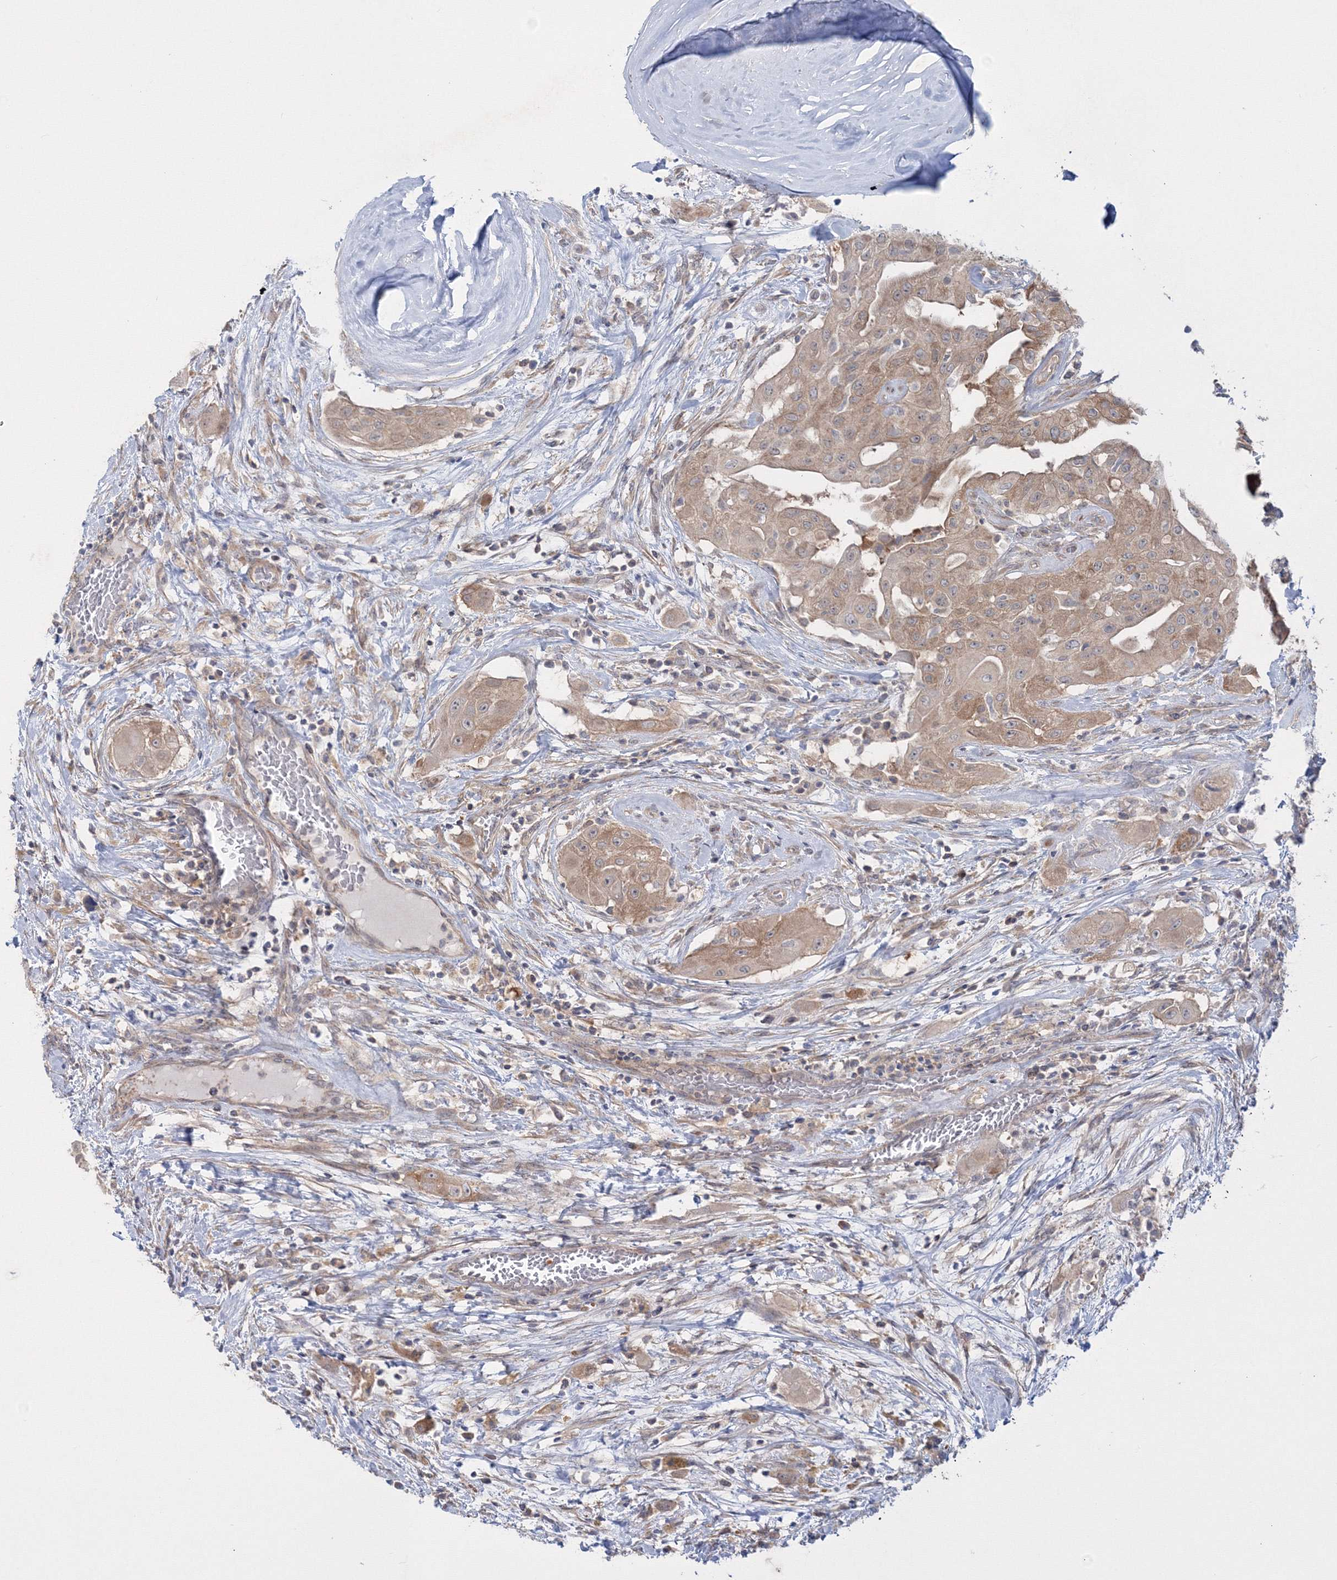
{"staining": {"intensity": "moderate", "quantity": ">75%", "location": "cytoplasmic/membranous"}, "tissue": "thyroid cancer", "cell_type": "Tumor cells", "image_type": "cancer", "snomed": [{"axis": "morphology", "description": "Papillary adenocarcinoma, NOS"}, {"axis": "topography", "description": "Thyroid gland"}], "caption": "This is an image of immunohistochemistry (IHC) staining of thyroid cancer, which shows moderate expression in the cytoplasmic/membranous of tumor cells.", "gene": "IPMK", "patient": {"sex": "female", "age": 59}}